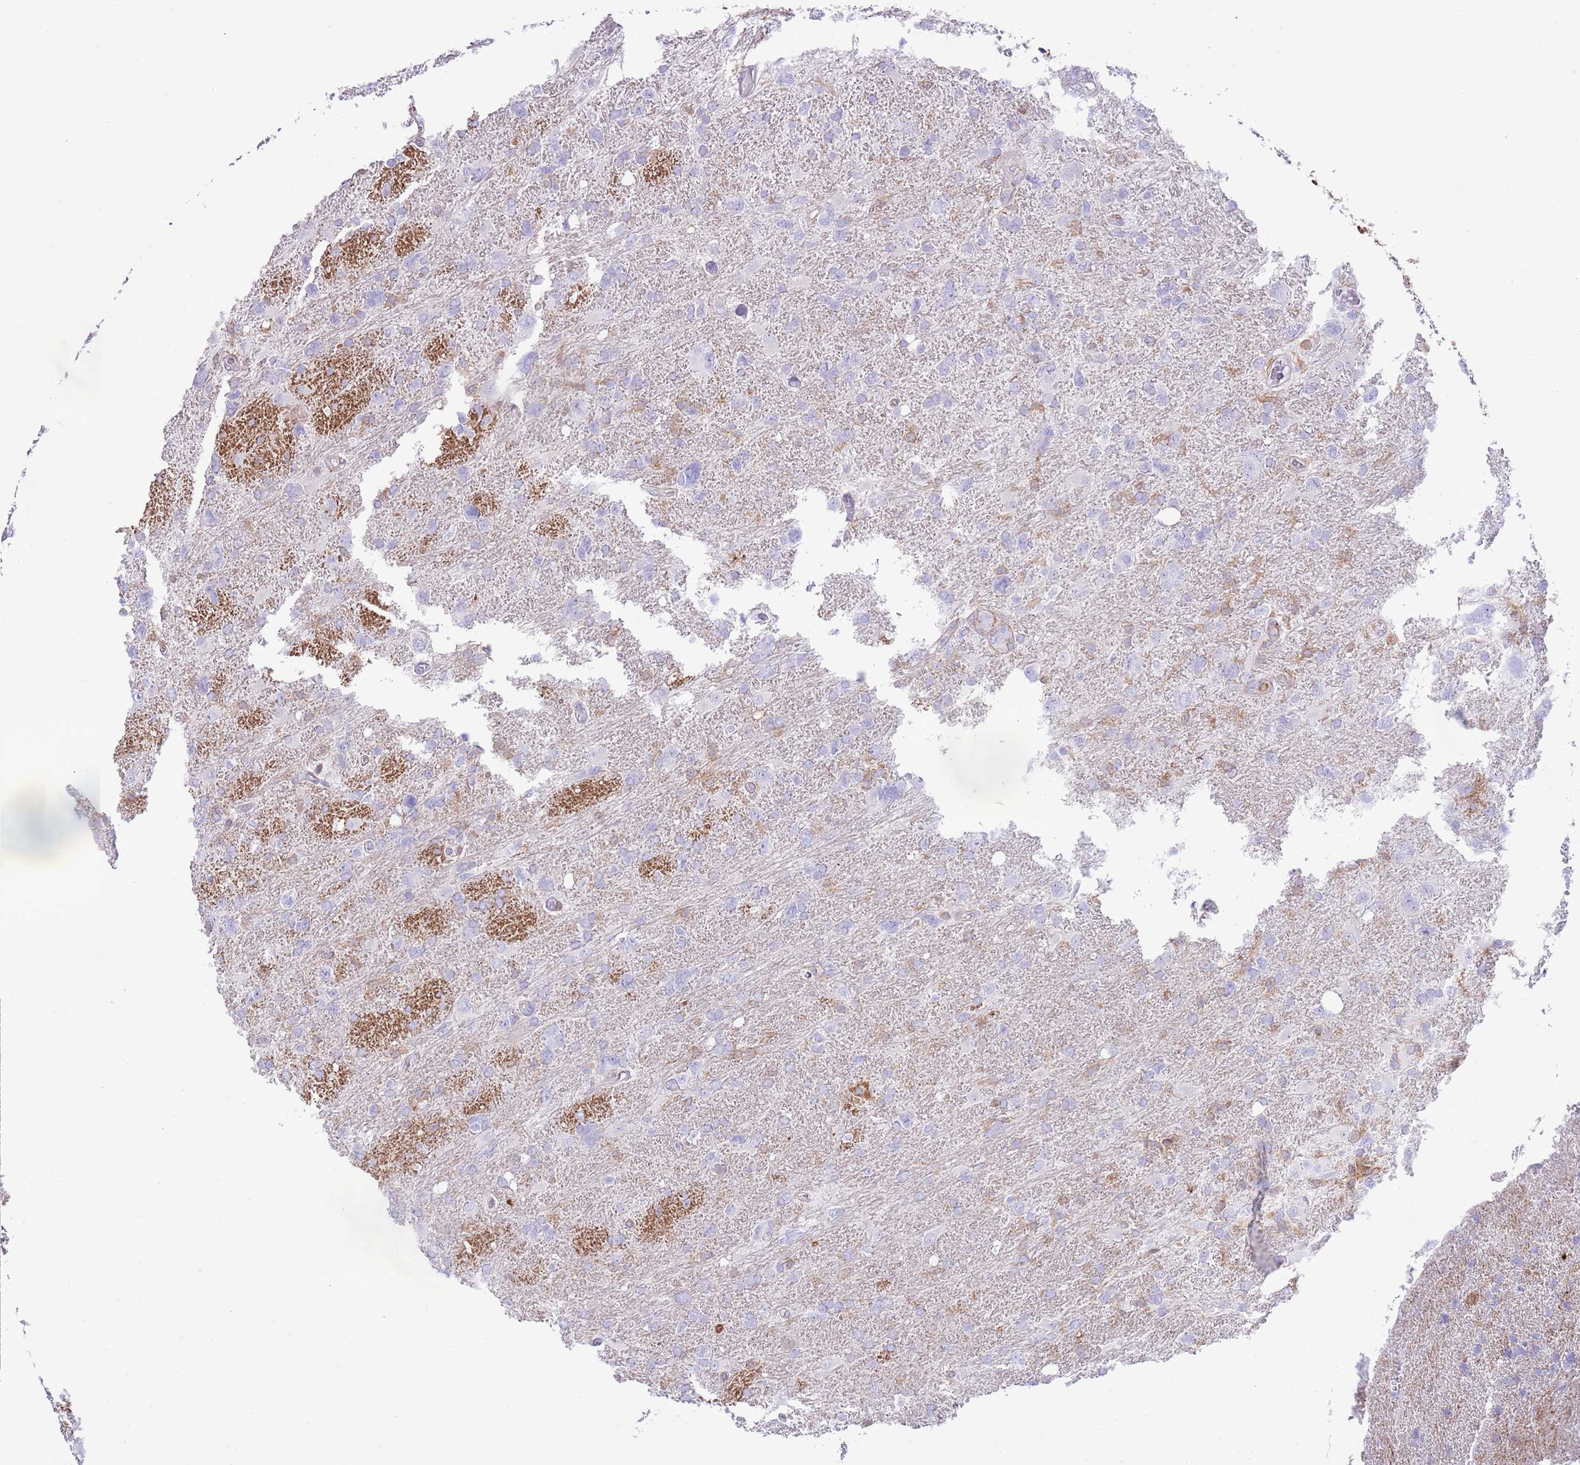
{"staining": {"intensity": "negative", "quantity": "none", "location": "none"}, "tissue": "glioma", "cell_type": "Tumor cells", "image_type": "cancer", "snomed": [{"axis": "morphology", "description": "Glioma, malignant, High grade"}, {"axis": "topography", "description": "Brain"}], "caption": "The histopathology image shows no significant staining in tumor cells of glioma. (Stains: DAB (3,3'-diaminobenzidine) IHC with hematoxylin counter stain, Microscopy: brightfield microscopy at high magnification).", "gene": "EFHD2", "patient": {"sex": "male", "age": 61}}